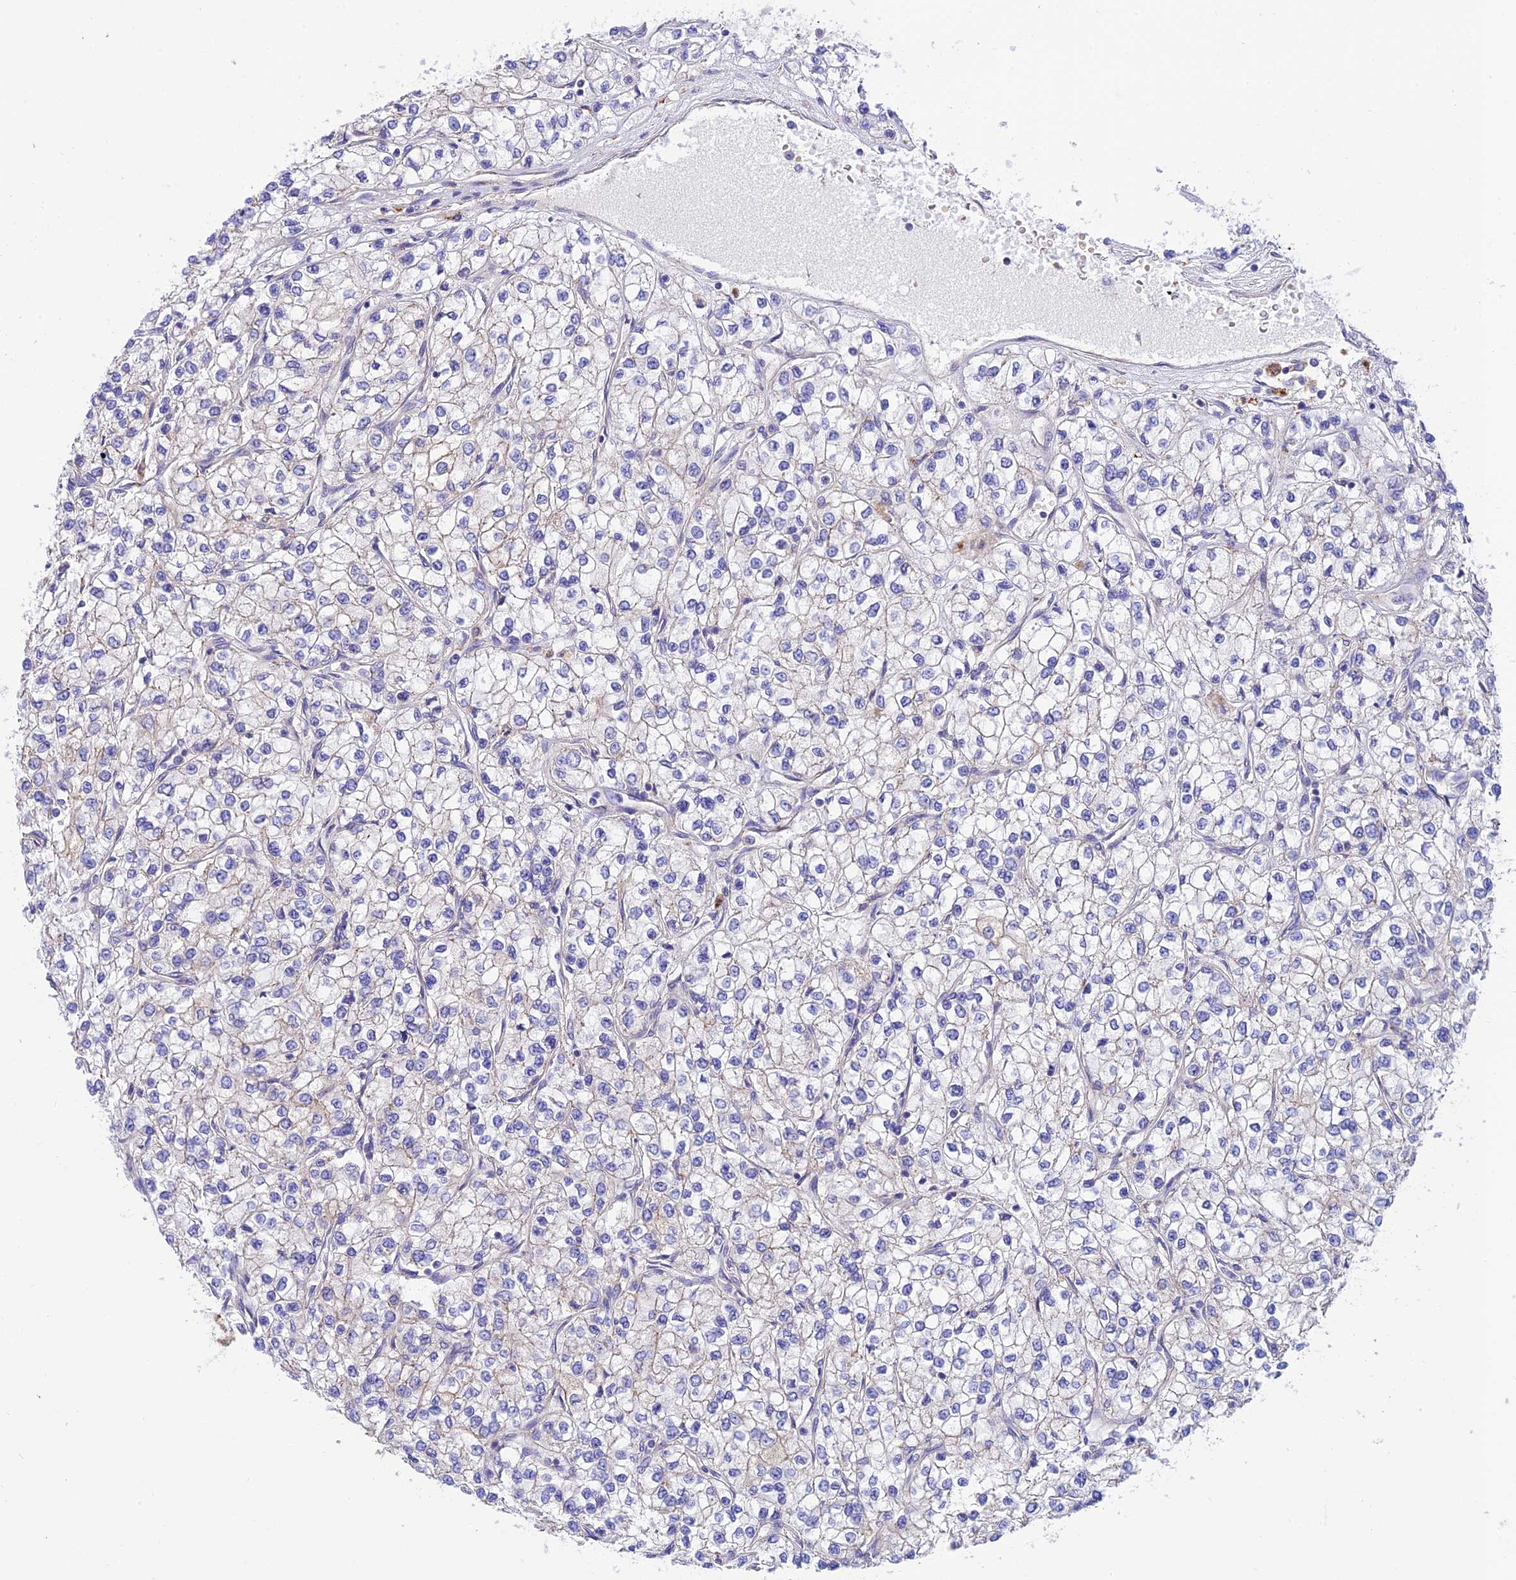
{"staining": {"intensity": "negative", "quantity": "none", "location": "none"}, "tissue": "renal cancer", "cell_type": "Tumor cells", "image_type": "cancer", "snomed": [{"axis": "morphology", "description": "Adenocarcinoma, NOS"}, {"axis": "topography", "description": "Kidney"}], "caption": "DAB (3,3'-diaminobenzidine) immunohistochemical staining of renal adenocarcinoma demonstrates no significant staining in tumor cells.", "gene": "CCDC157", "patient": {"sex": "male", "age": 80}}